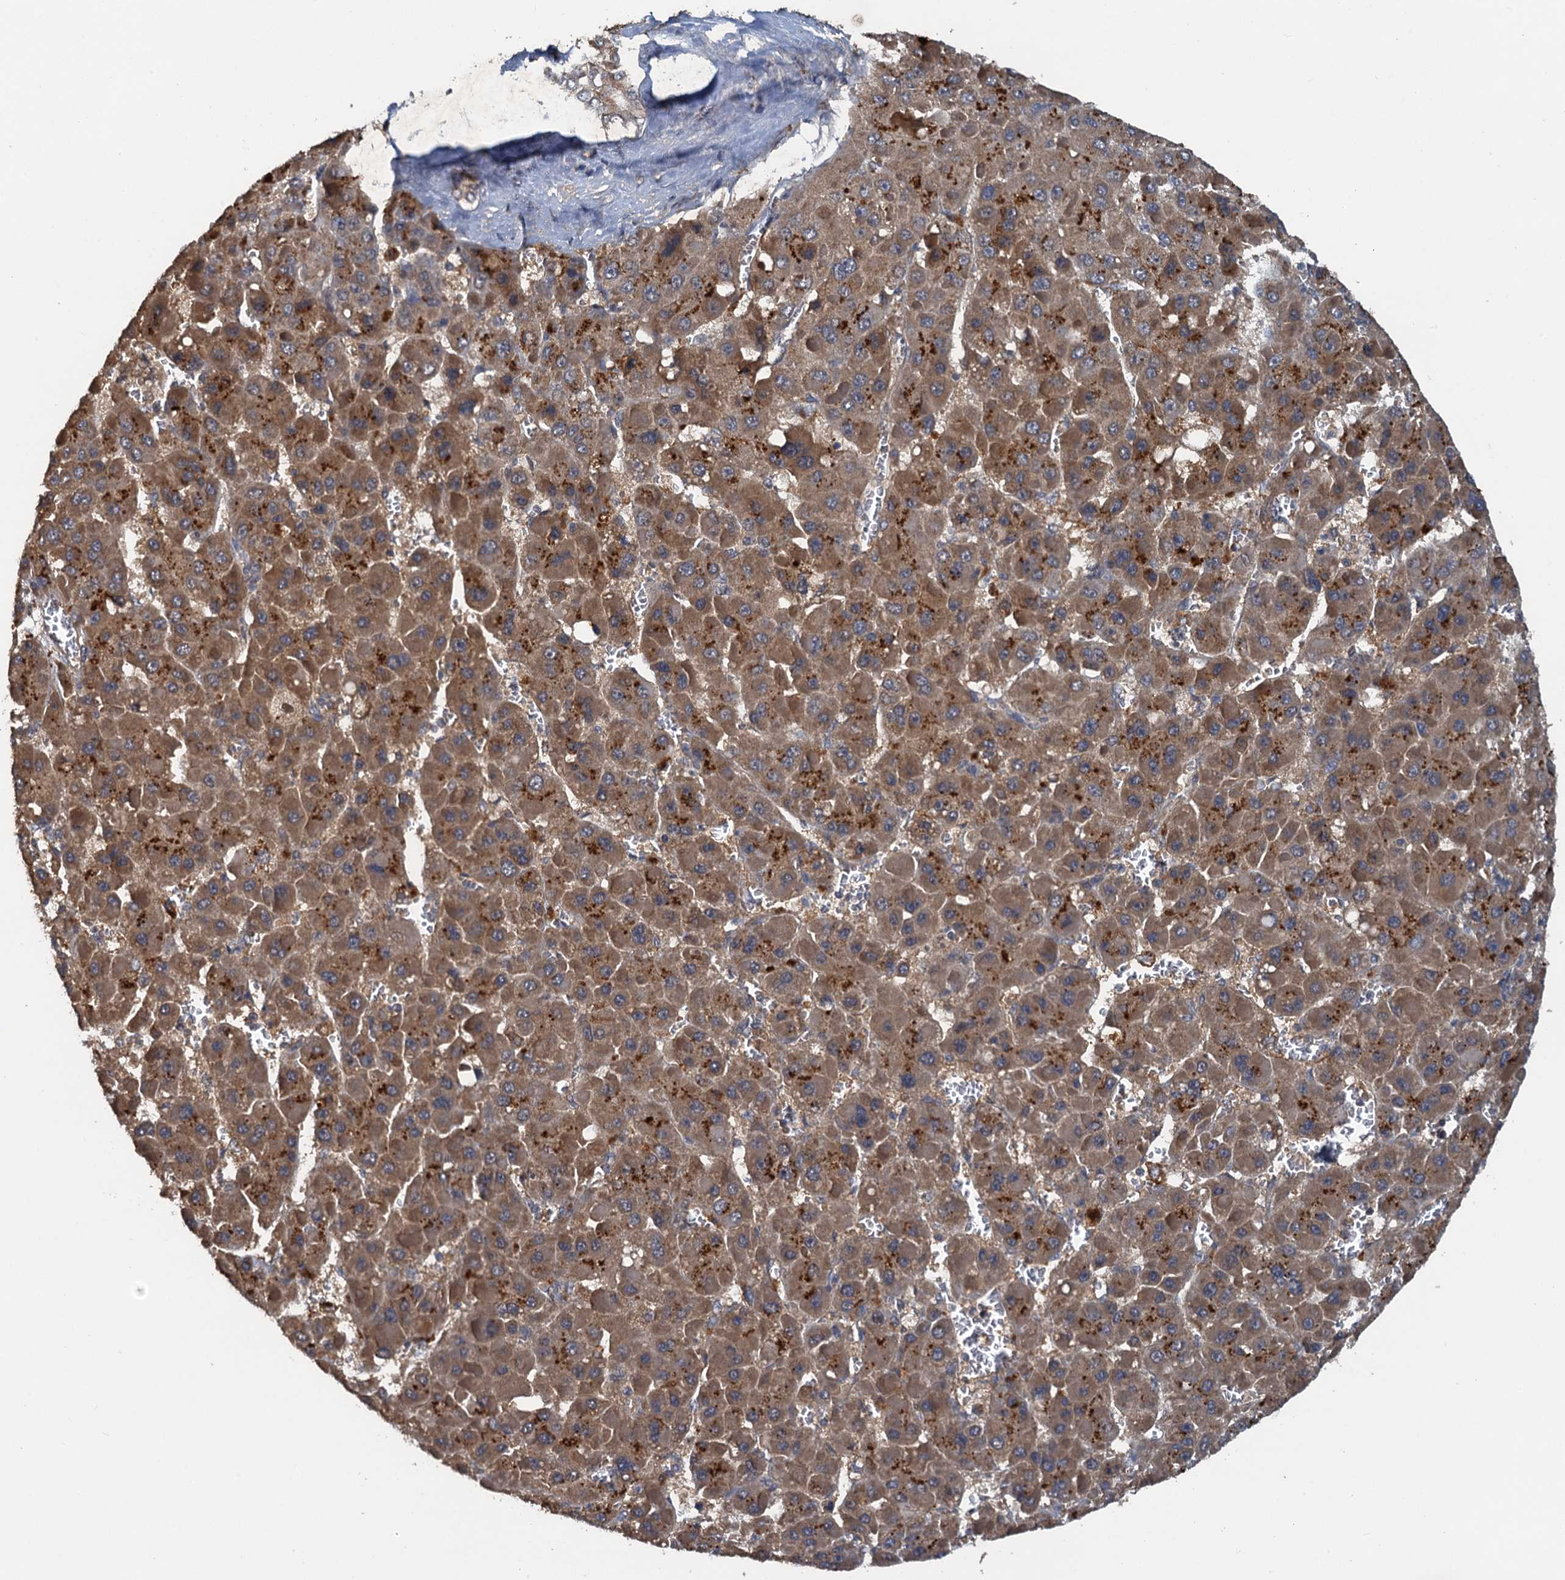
{"staining": {"intensity": "moderate", "quantity": ">75%", "location": "cytoplasmic/membranous"}, "tissue": "liver cancer", "cell_type": "Tumor cells", "image_type": "cancer", "snomed": [{"axis": "morphology", "description": "Carcinoma, Hepatocellular, NOS"}, {"axis": "topography", "description": "Liver"}], "caption": "Liver cancer (hepatocellular carcinoma) tissue demonstrates moderate cytoplasmic/membranous staining in approximately >75% of tumor cells (Brightfield microscopy of DAB IHC at high magnification).", "gene": "HAPLN3", "patient": {"sex": "female", "age": 73}}